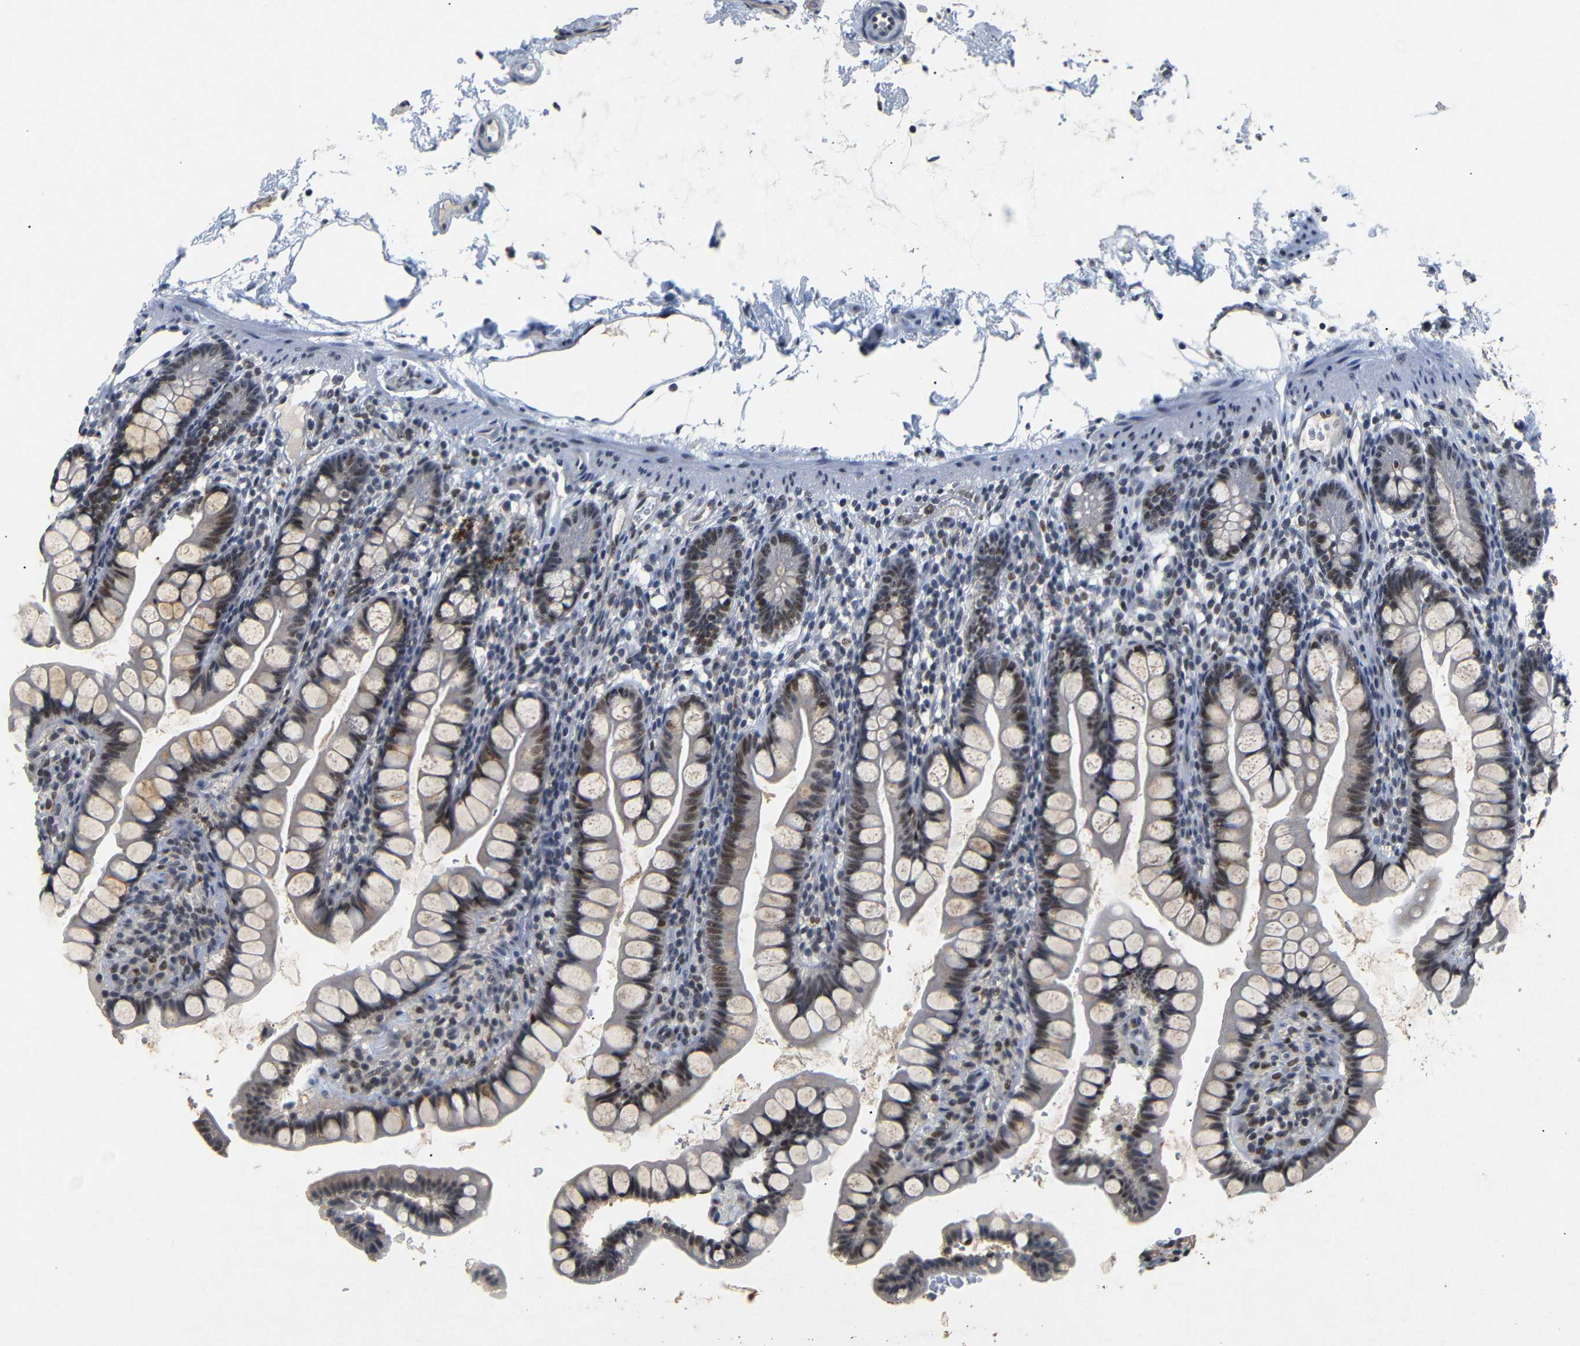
{"staining": {"intensity": "strong", "quantity": "25%-75%", "location": "nuclear"}, "tissue": "small intestine", "cell_type": "Glandular cells", "image_type": "normal", "snomed": [{"axis": "morphology", "description": "Normal tissue, NOS"}, {"axis": "topography", "description": "Small intestine"}], "caption": "The photomicrograph reveals staining of normal small intestine, revealing strong nuclear protein staining (brown color) within glandular cells.", "gene": "PARN", "patient": {"sex": "female", "age": 84}}